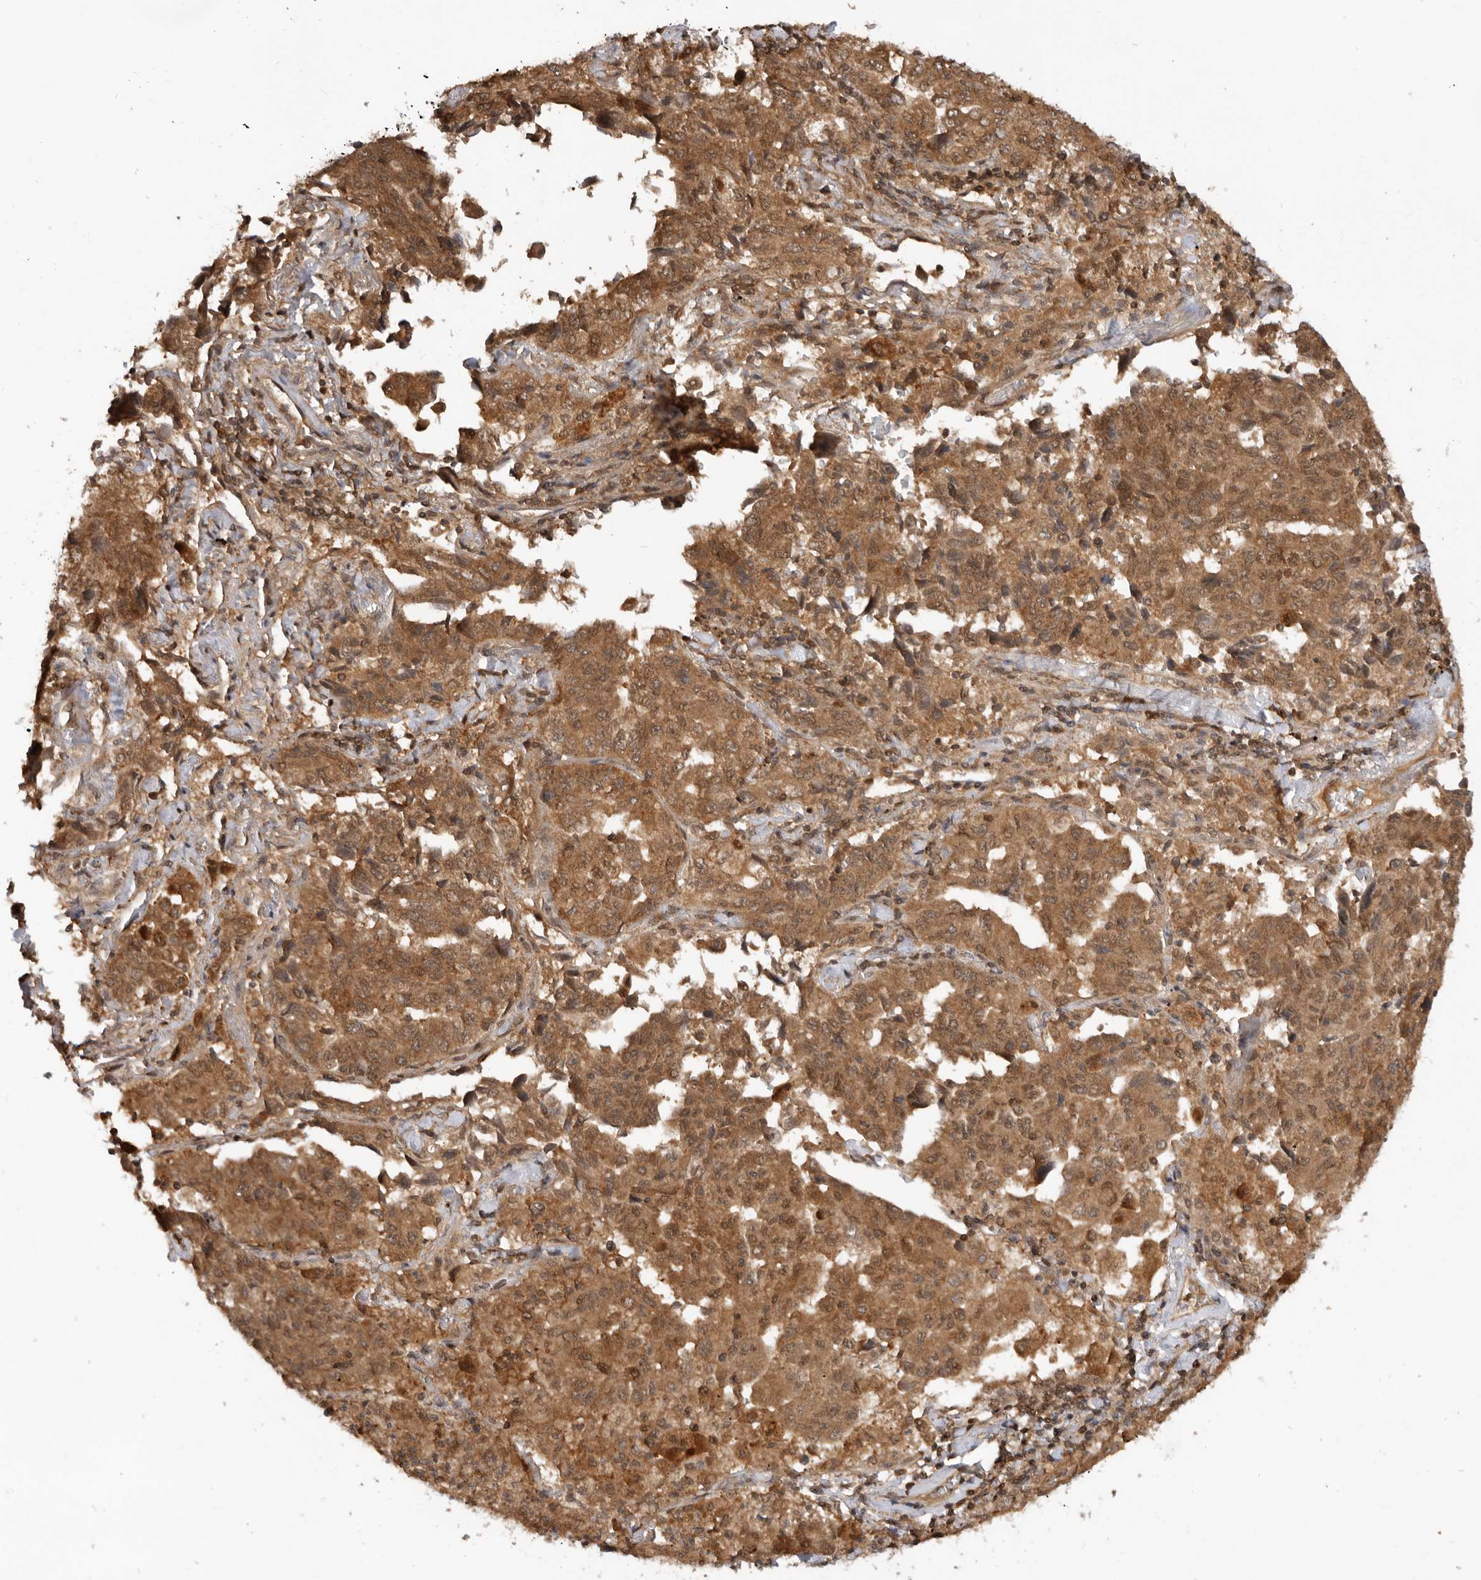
{"staining": {"intensity": "moderate", "quantity": ">75%", "location": "cytoplasmic/membranous,nuclear"}, "tissue": "lung cancer", "cell_type": "Tumor cells", "image_type": "cancer", "snomed": [{"axis": "morphology", "description": "Adenocarcinoma, NOS"}, {"axis": "topography", "description": "Lung"}], "caption": "Immunohistochemistry (DAB) staining of human lung cancer displays moderate cytoplasmic/membranous and nuclear protein staining in approximately >75% of tumor cells.", "gene": "ADPRS", "patient": {"sex": "female", "age": 51}}